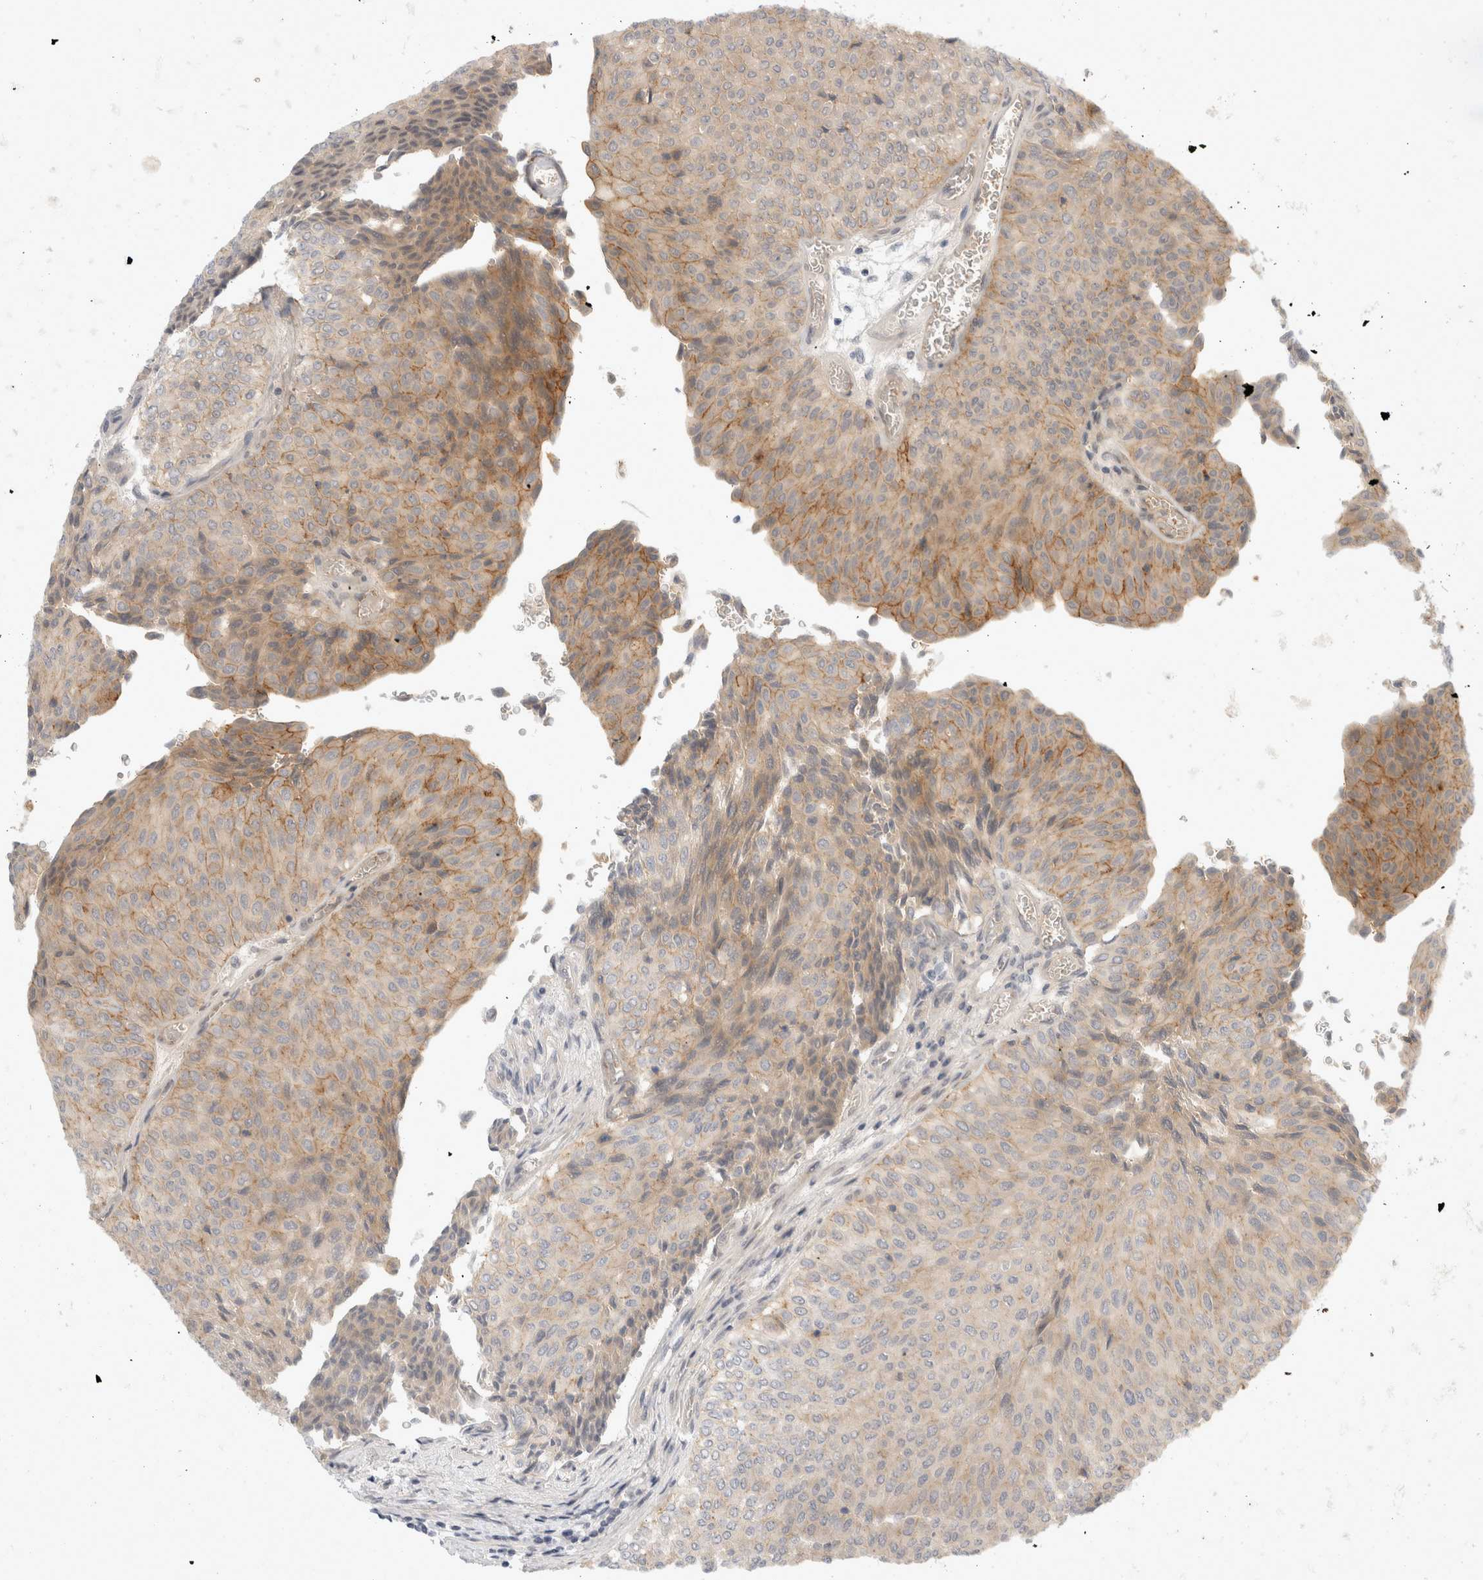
{"staining": {"intensity": "moderate", "quantity": "25%-75%", "location": "cytoplasmic/membranous"}, "tissue": "urothelial cancer", "cell_type": "Tumor cells", "image_type": "cancer", "snomed": [{"axis": "morphology", "description": "Urothelial carcinoma, Low grade"}, {"axis": "topography", "description": "Urinary bladder"}], "caption": "This photomicrograph reveals immunohistochemistry (IHC) staining of human low-grade urothelial carcinoma, with medium moderate cytoplasmic/membranous expression in about 25%-75% of tumor cells.", "gene": "TOM1L2", "patient": {"sex": "male", "age": 78}}